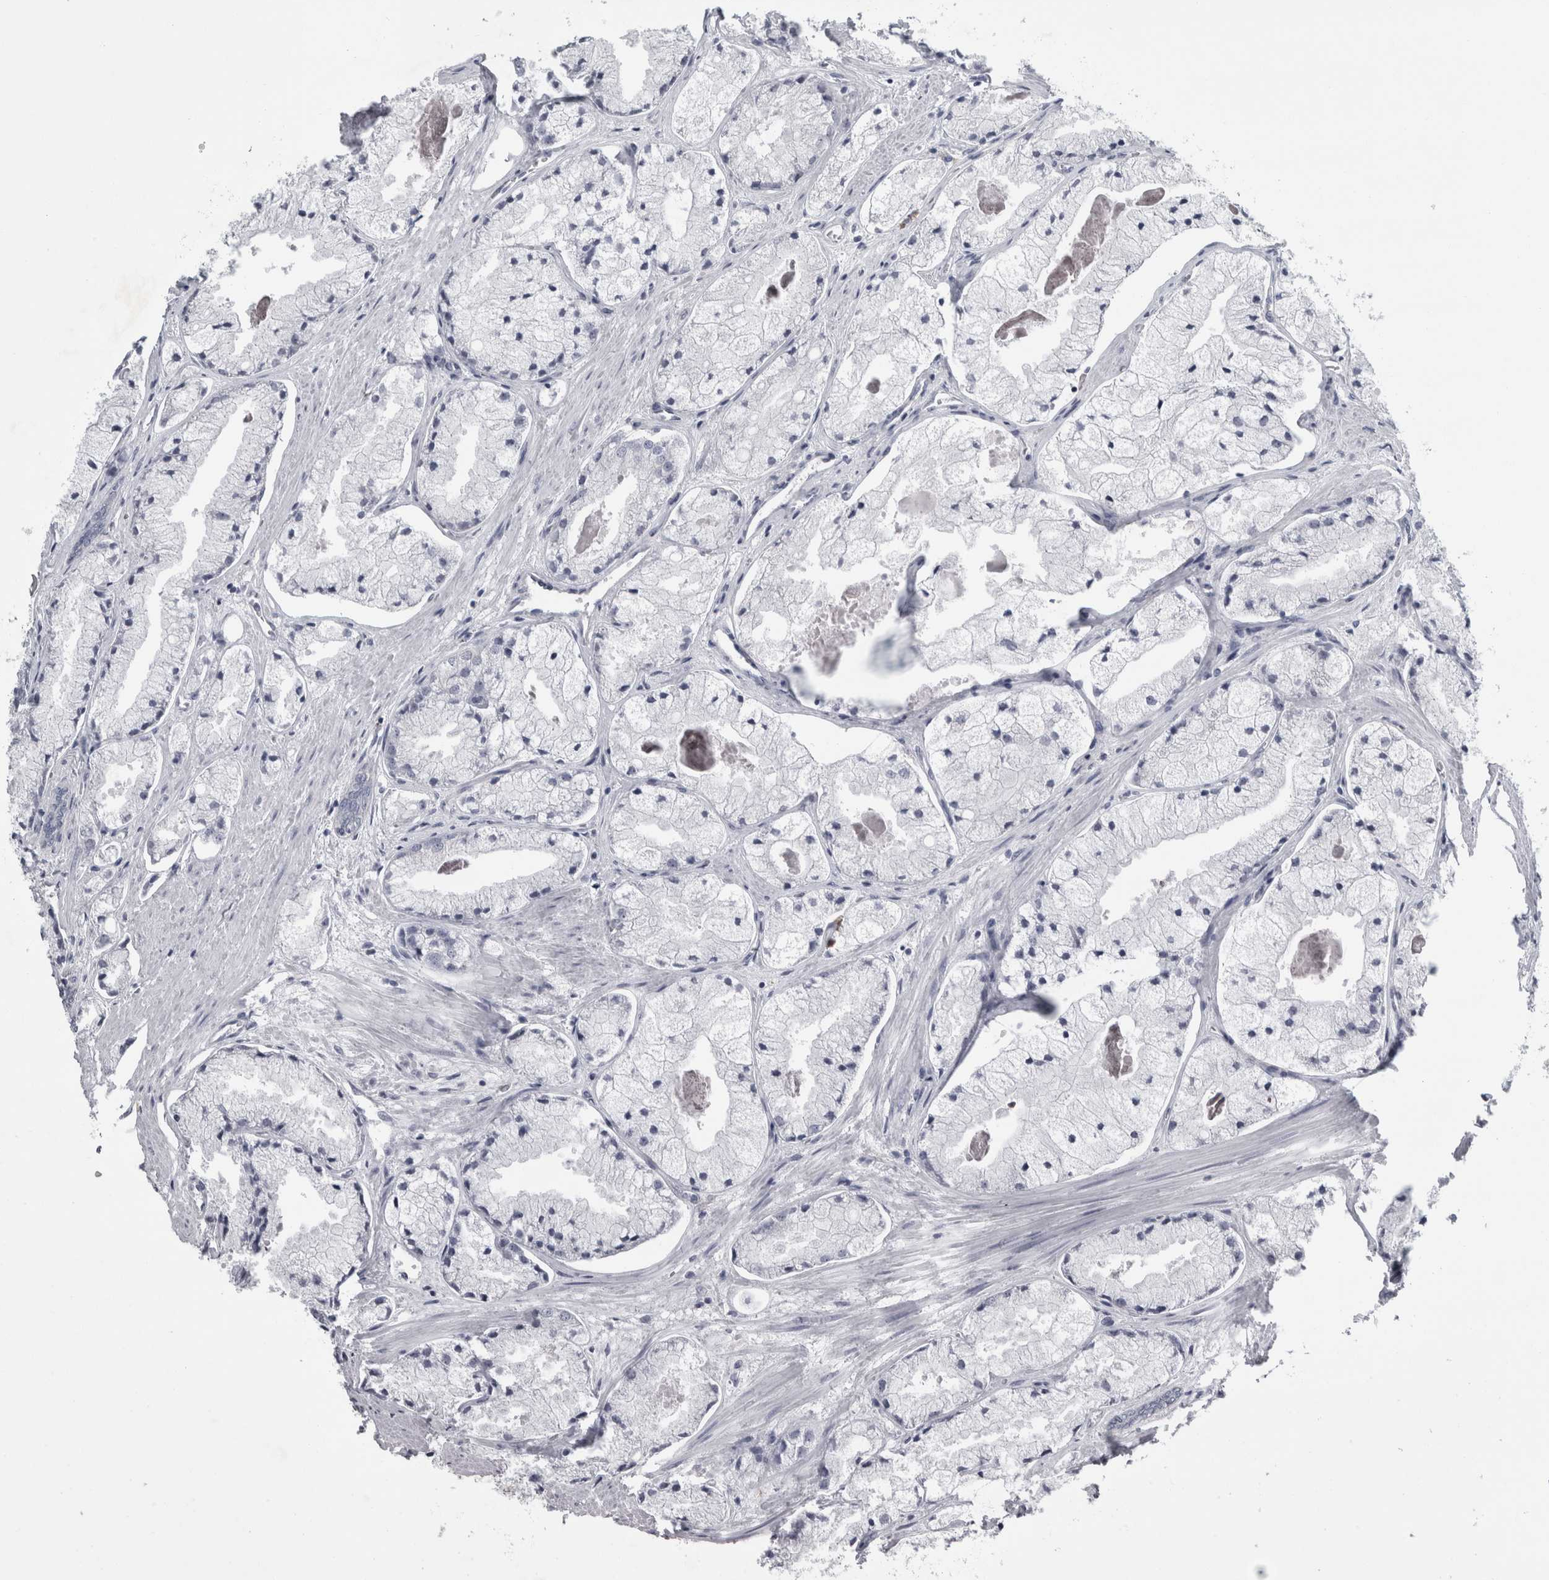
{"staining": {"intensity": "negative", "quantity": "none", "location": "none"}, "tissue": "prostate cancer", "cell_type": "Tumor cells", "image_type": "cancer", "snomed": [{"axis": "morphology", "description": "Adenocarcinoma, High grade"}, {"axis": "topography", "description": "Prostate"}], "caption": "This is a image of immunohistochemistry (IHC) staining of prostate cancer, which shows no staining in tumor cells.", "gene": "PRRC2C", "patient": {"sex": "male", "age": 50}}